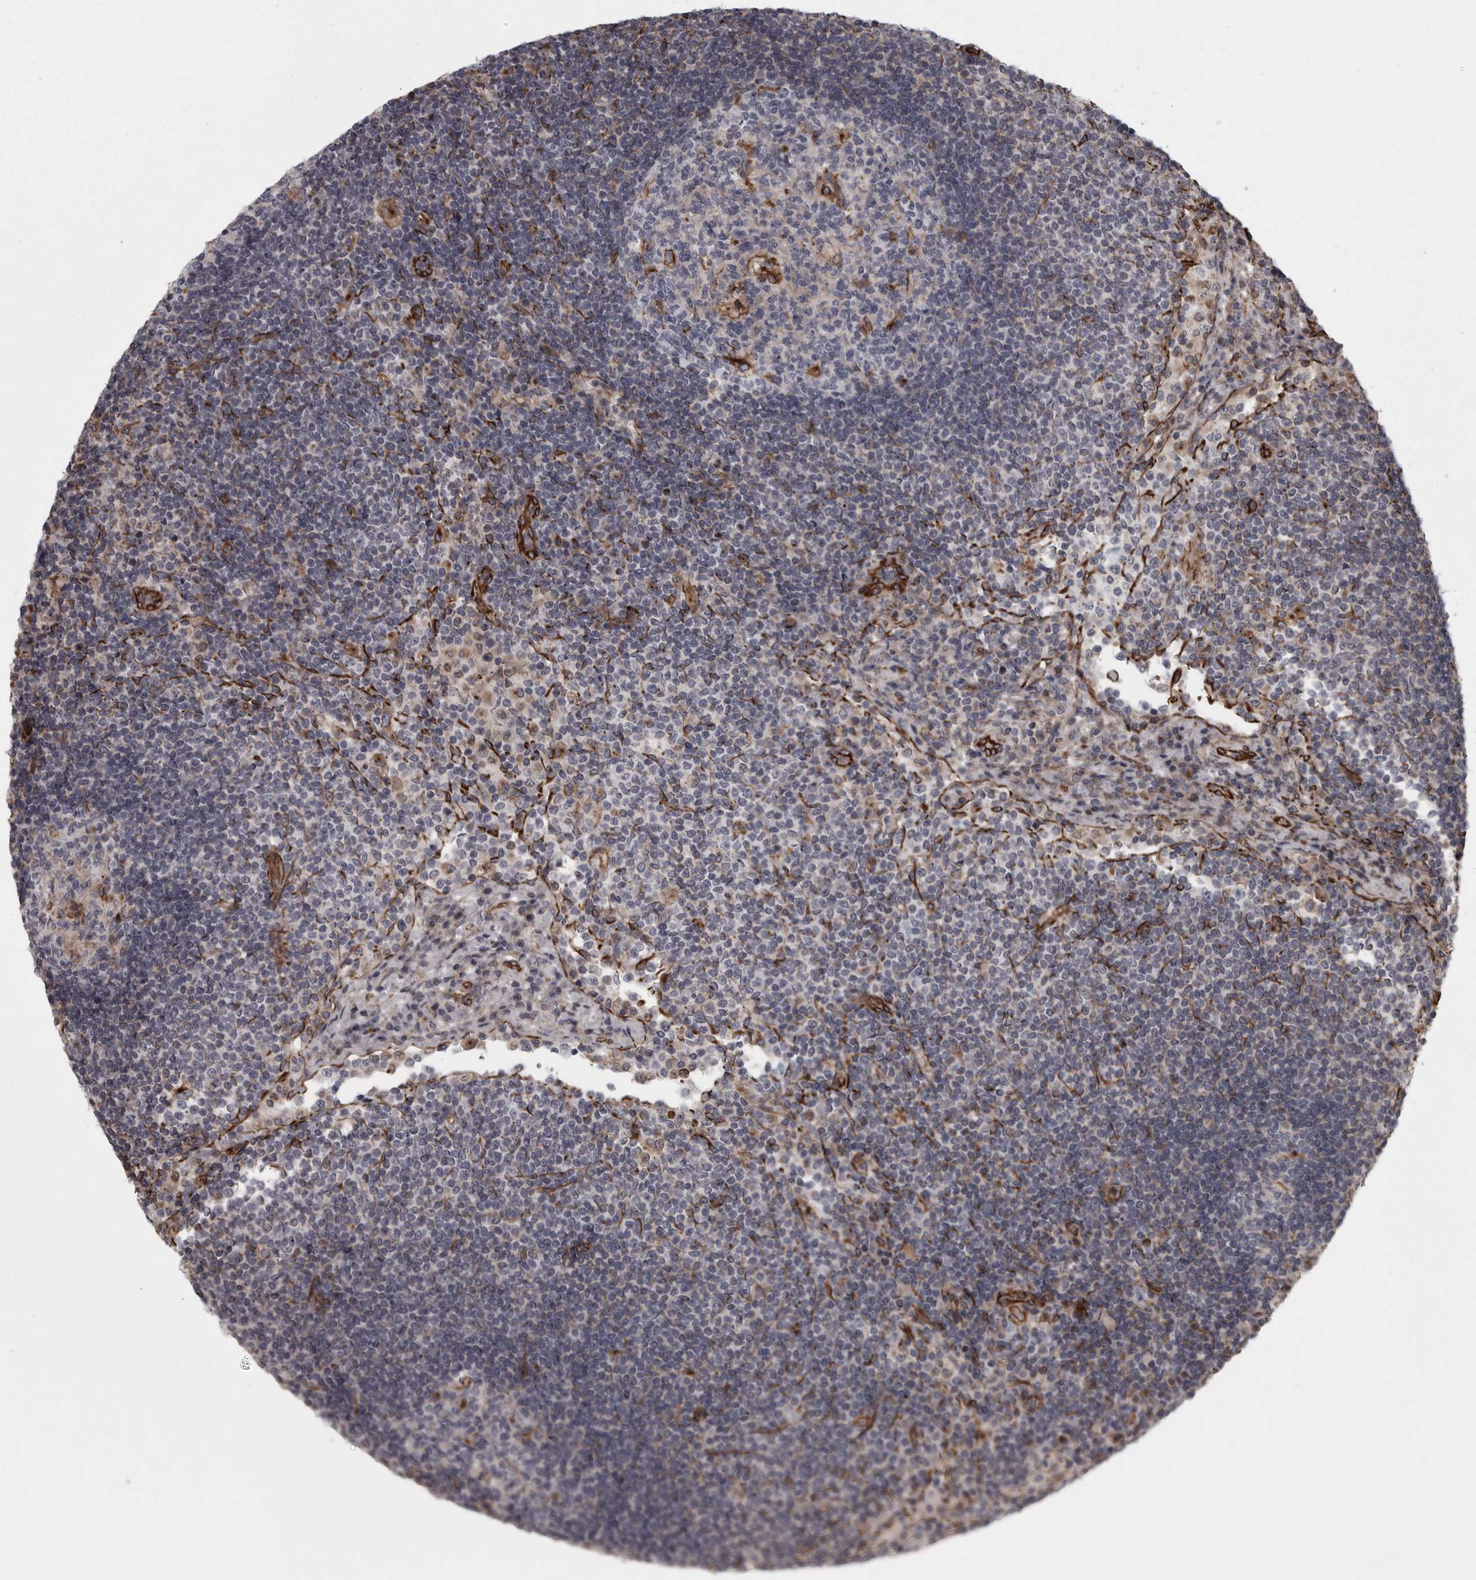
{"staining": {"intensity": "negative", "quantity": "none", "location": "none"}, "tissue": "lymph node", "cell_type": "Germinal center cells", "image_type": "normal", "snomed": [{"axis": "morphology", "description": "Normal tissue, NOS"}, {"axis": "topography", "description": "Lymph node"}], "caption": "This is a image of immunohistochemistry staining of unremarkable lymph node, which shows no expression in germinal center cells. Brightfield microscopy of IHC stained with DAB (brown) and hematoxylin (blue), captured at high magnification.", "gene": "FAAP100", "patient": {"sex": "female", "age": 53}}